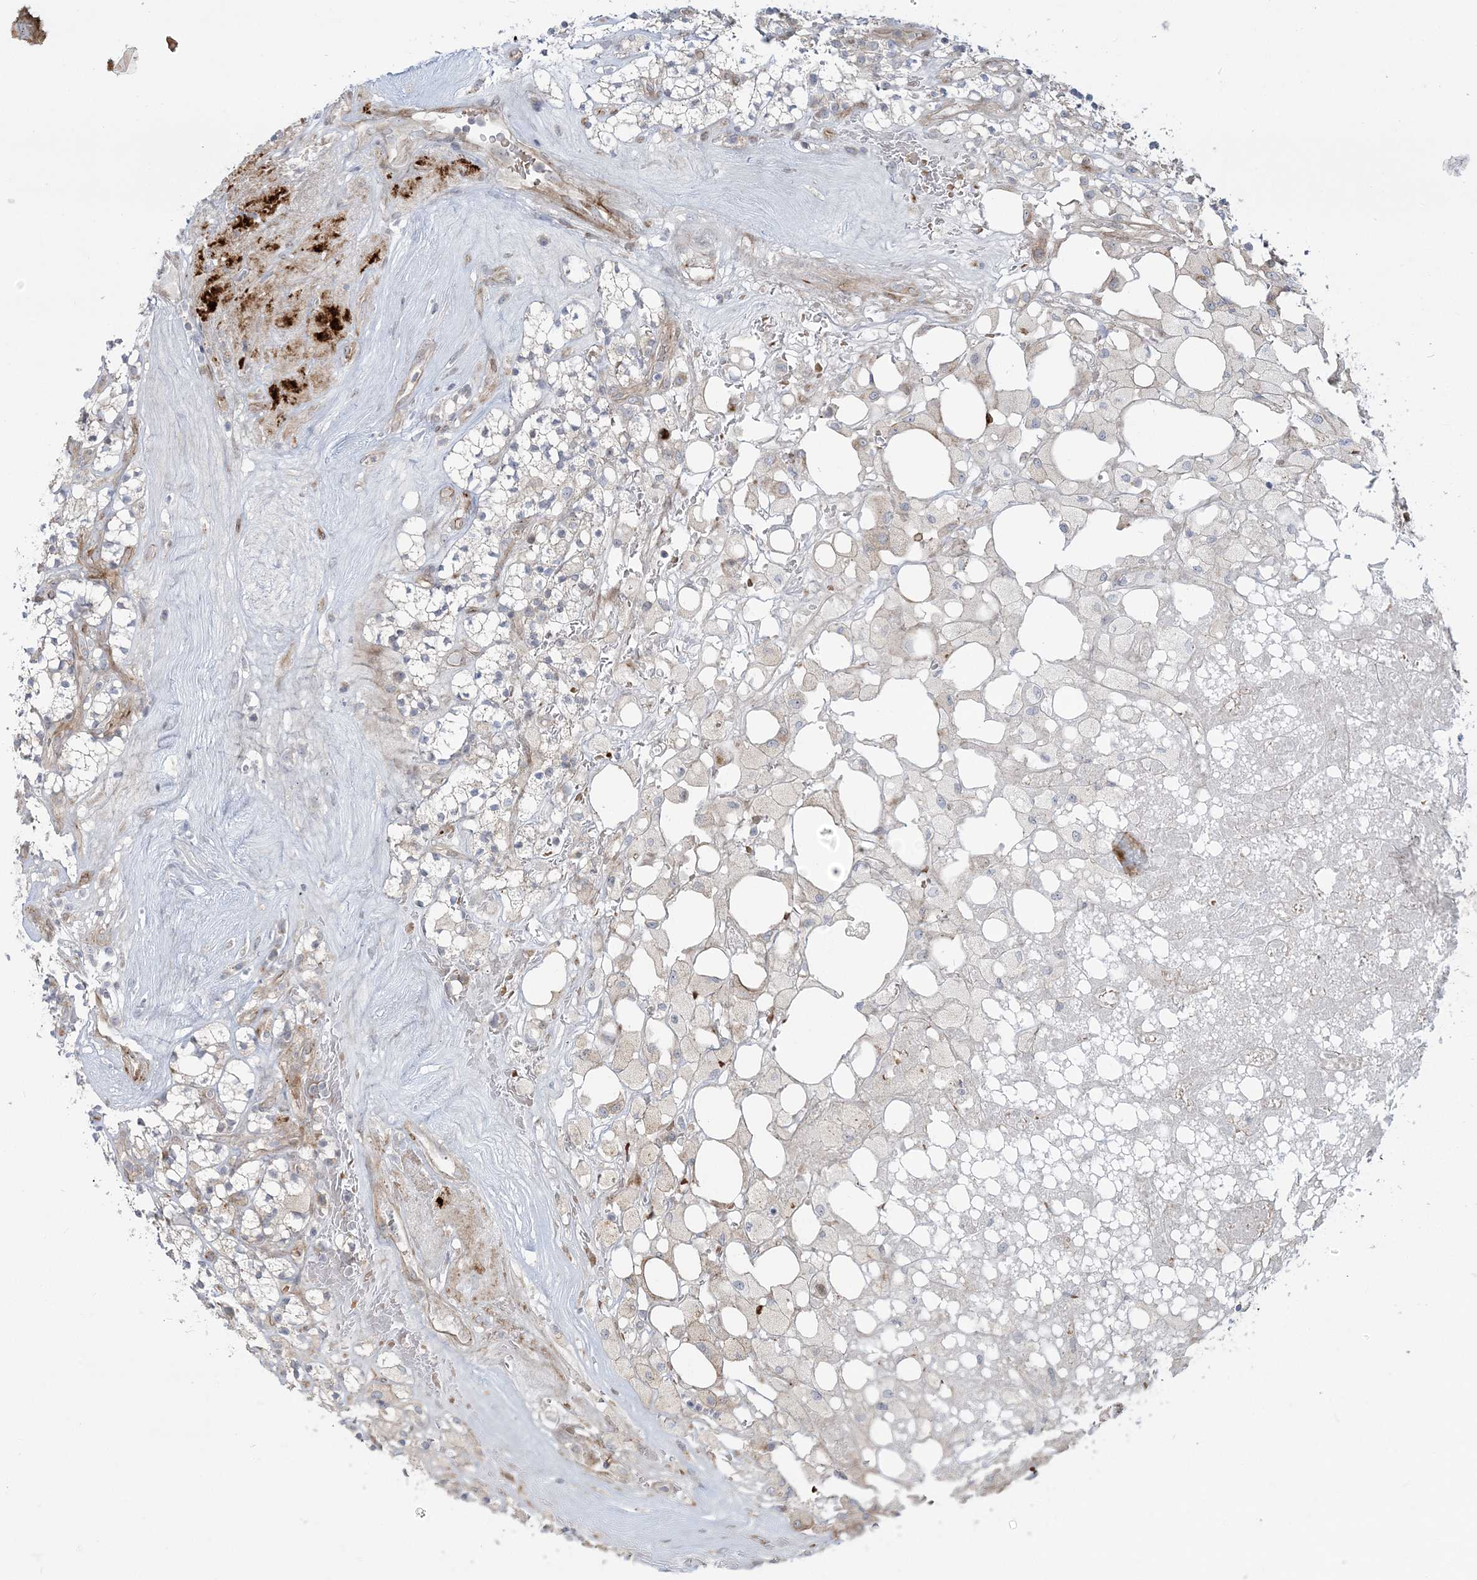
{"staining": {"intensity": "negative", "quantity": "none", "location": "none"}, "tissue": "renal cancer", "cell_type": "Tumor cells", "image_type": "cancer", "snomed": [{"axis": "morphology", "description": "Adenocarcinoma, NOS"}, {"axis": "topography", "description": "Kidney"}], "caption": "A histopathology image of human renal cancer is negative for staining in tumor cells.", "gene": "NUDT9", "patient": {"sex": "male", "age": 77}}